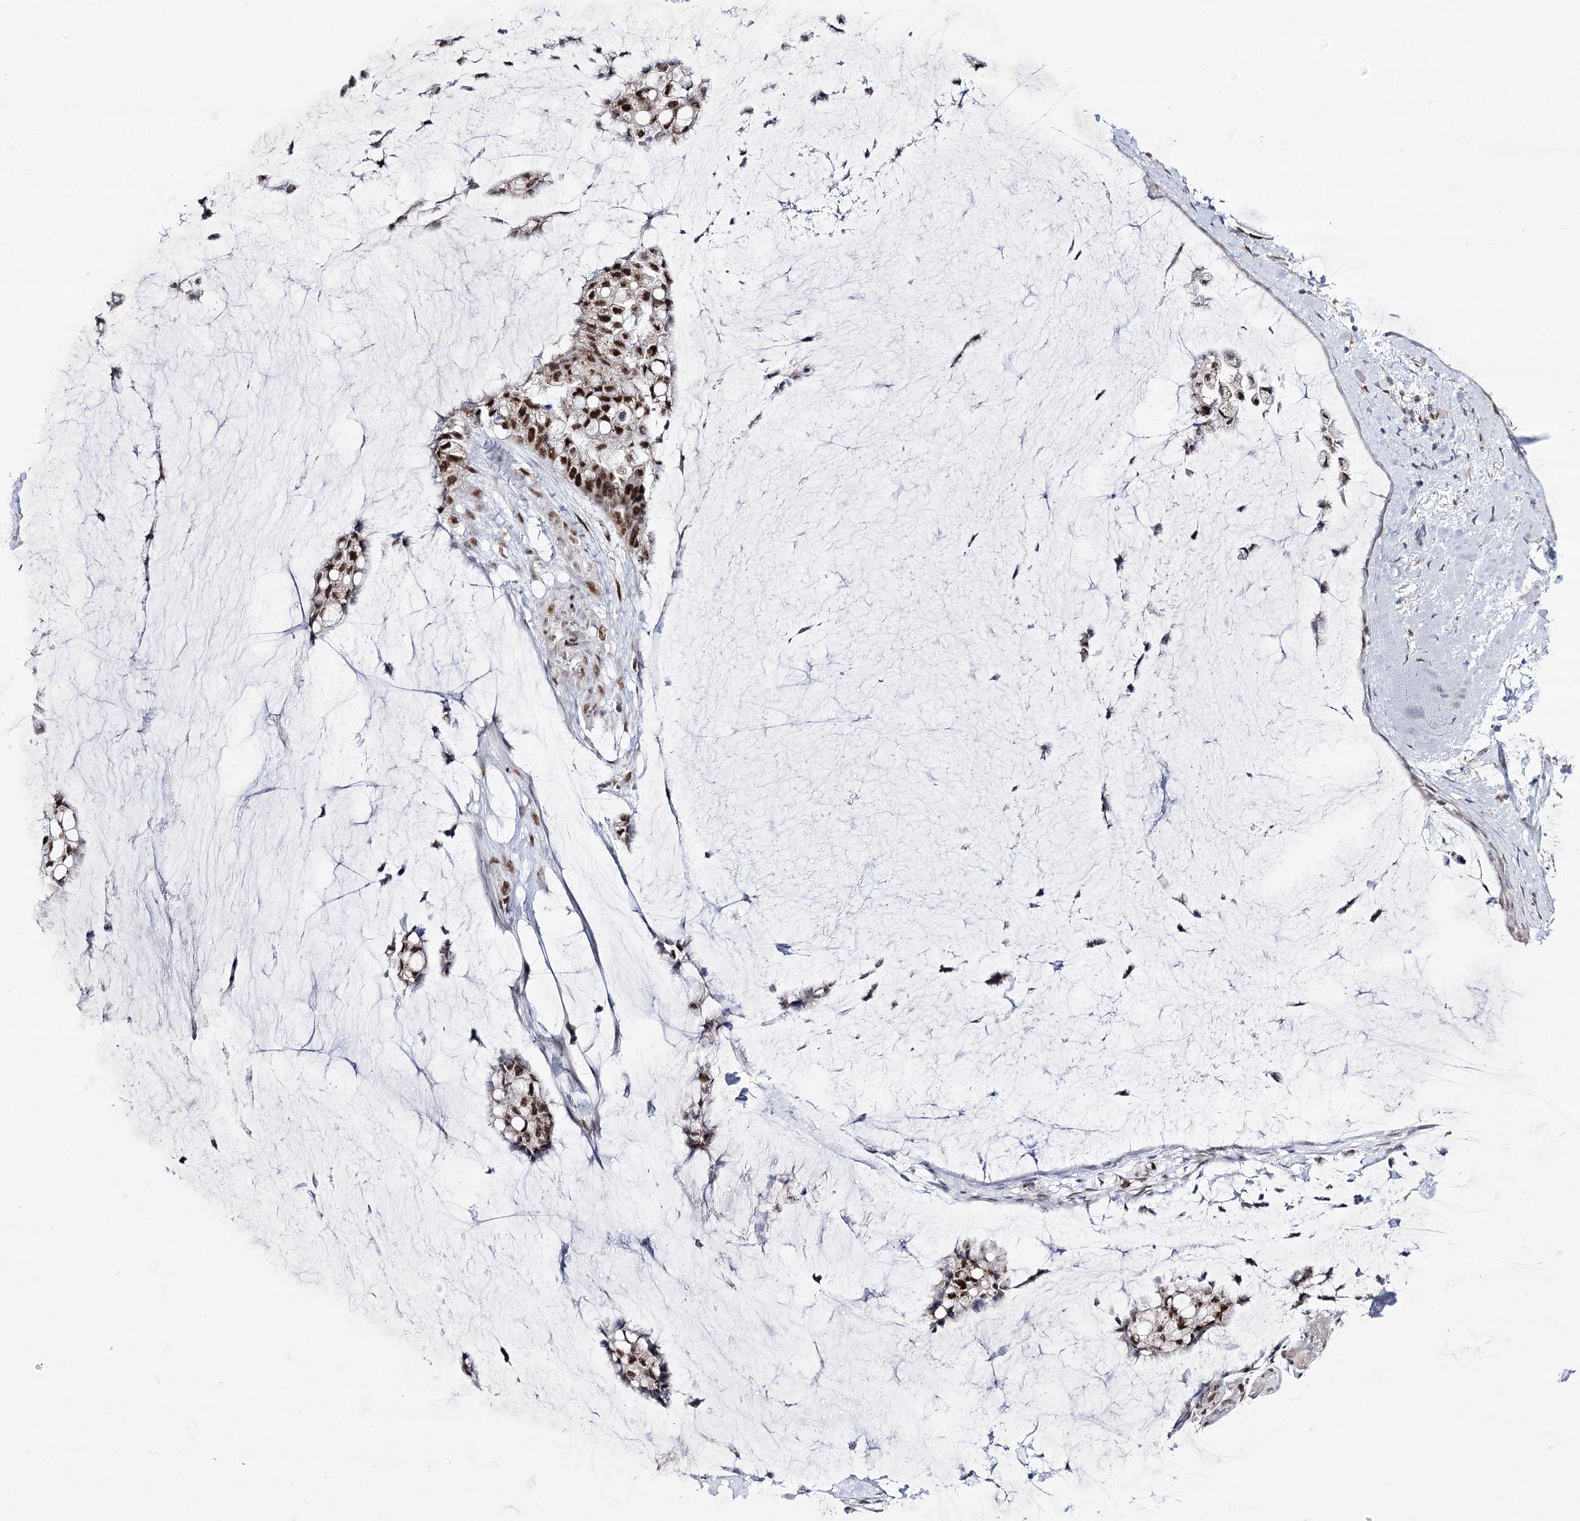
{"staining": {"intensity": "moderate", "quantity": ">75%", "location": "nuclear"}, "tissue": "ovarian cancer", "cell_type": "Tumor cells", "image_type": "cancer", "snomed": [{"axis": "morphology", "description": "Cystadenocarcinoma, mucinous, NOS"}, {"axis": "topography", "description": "Ovary"}], "caption": "Protein staining reveals moderate nuclear positivity in approximately >75% of tumor cells in mucinous cystadenocarcinoma (ovarian).", "gene": "VGLL4", "patient": {"sex": "female", "age": 39}}